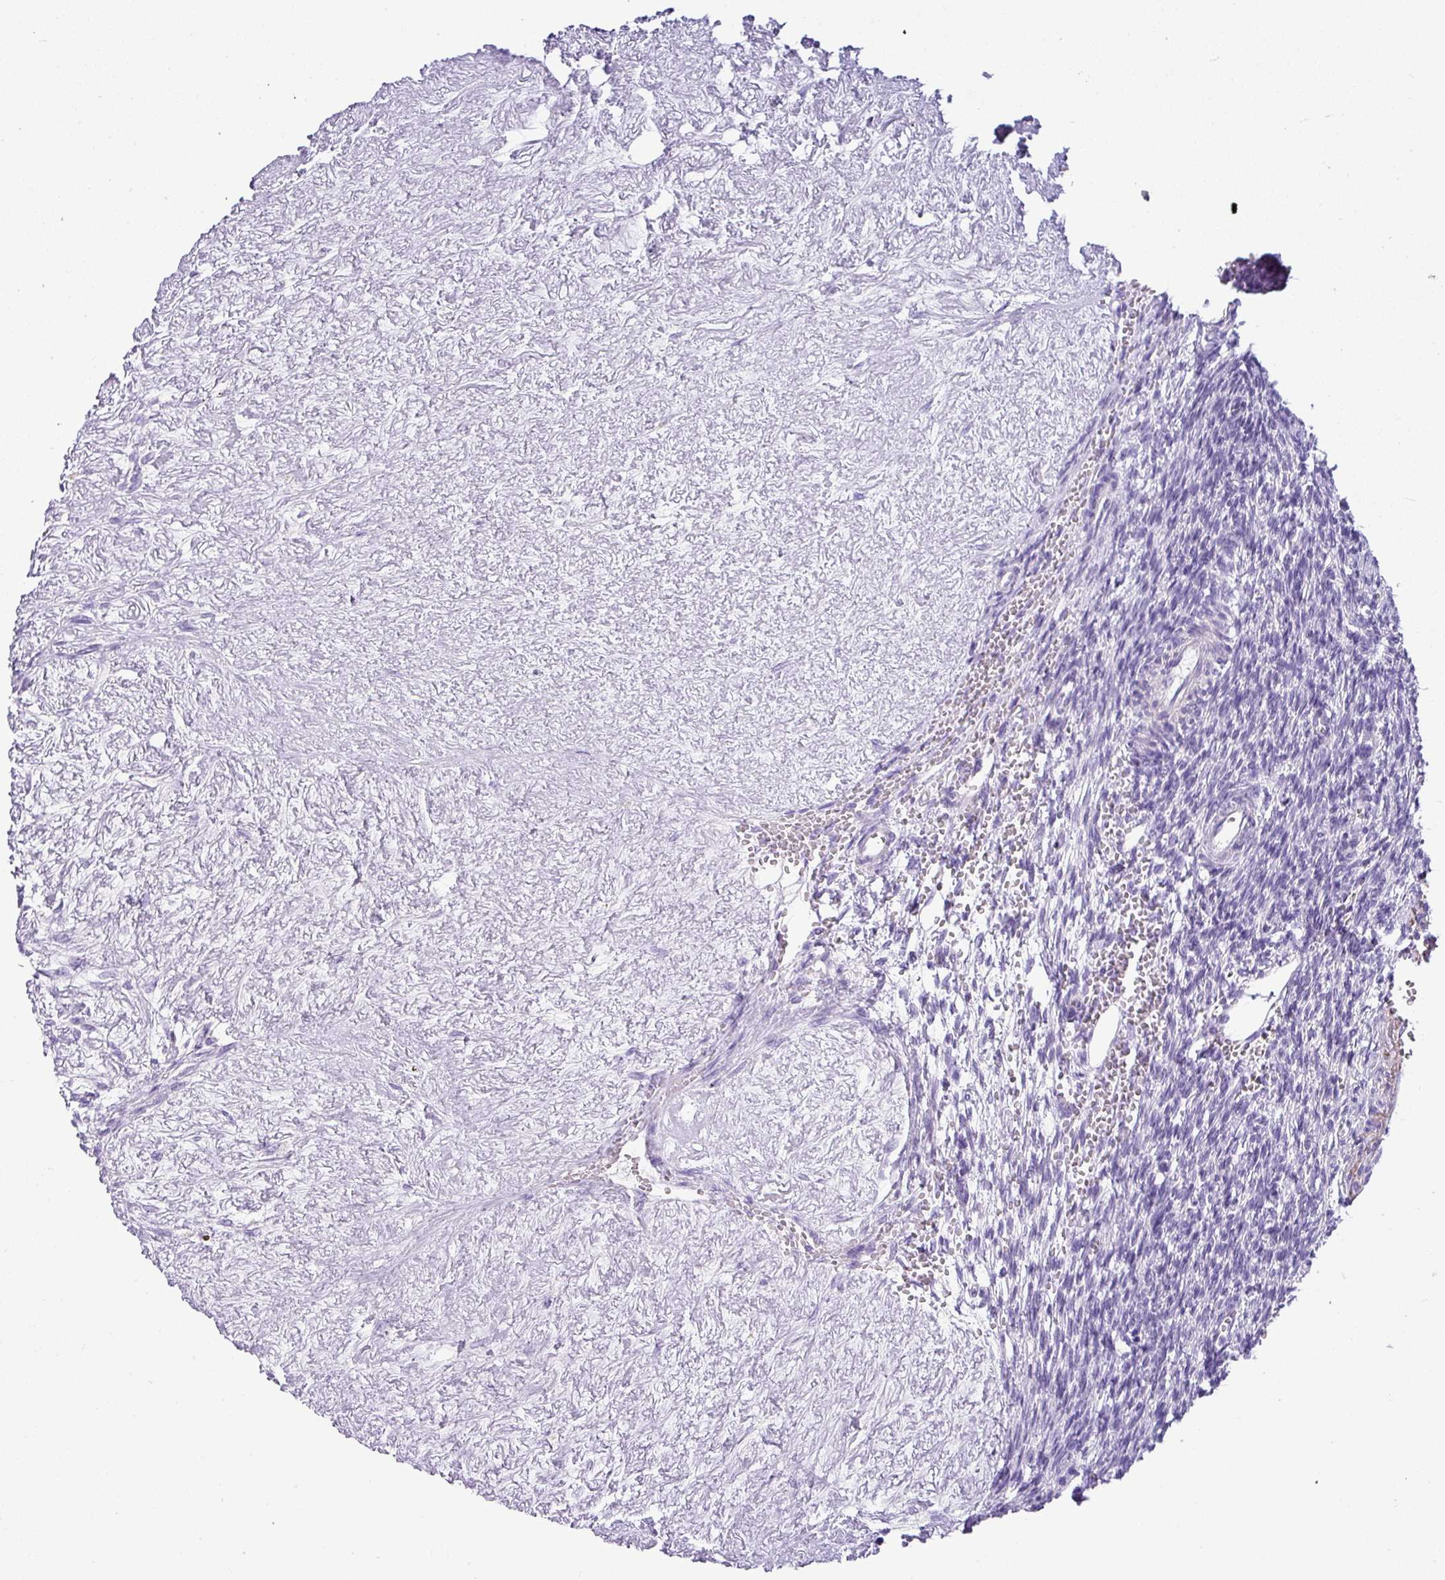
{"staining": {"intensity": "negative", "quantity": "none", "location": "none"}, "tissue": "ovary", "cell_type": "Ovarian stroma cells", "image_type": "normal", "snomed": [{"axis": "morphology", "description": "Normal tissue, NOS"}, {"axis": "topography", "description": "Ovary"}], "caption": "DAB (3,3'-diaminobenzidine) immunohistochemical staining of normal ovary displays no significant expression in ovarian stroma cells.", "gene": "ZNF568", "patient": {"sex": "female", "age": 39}}